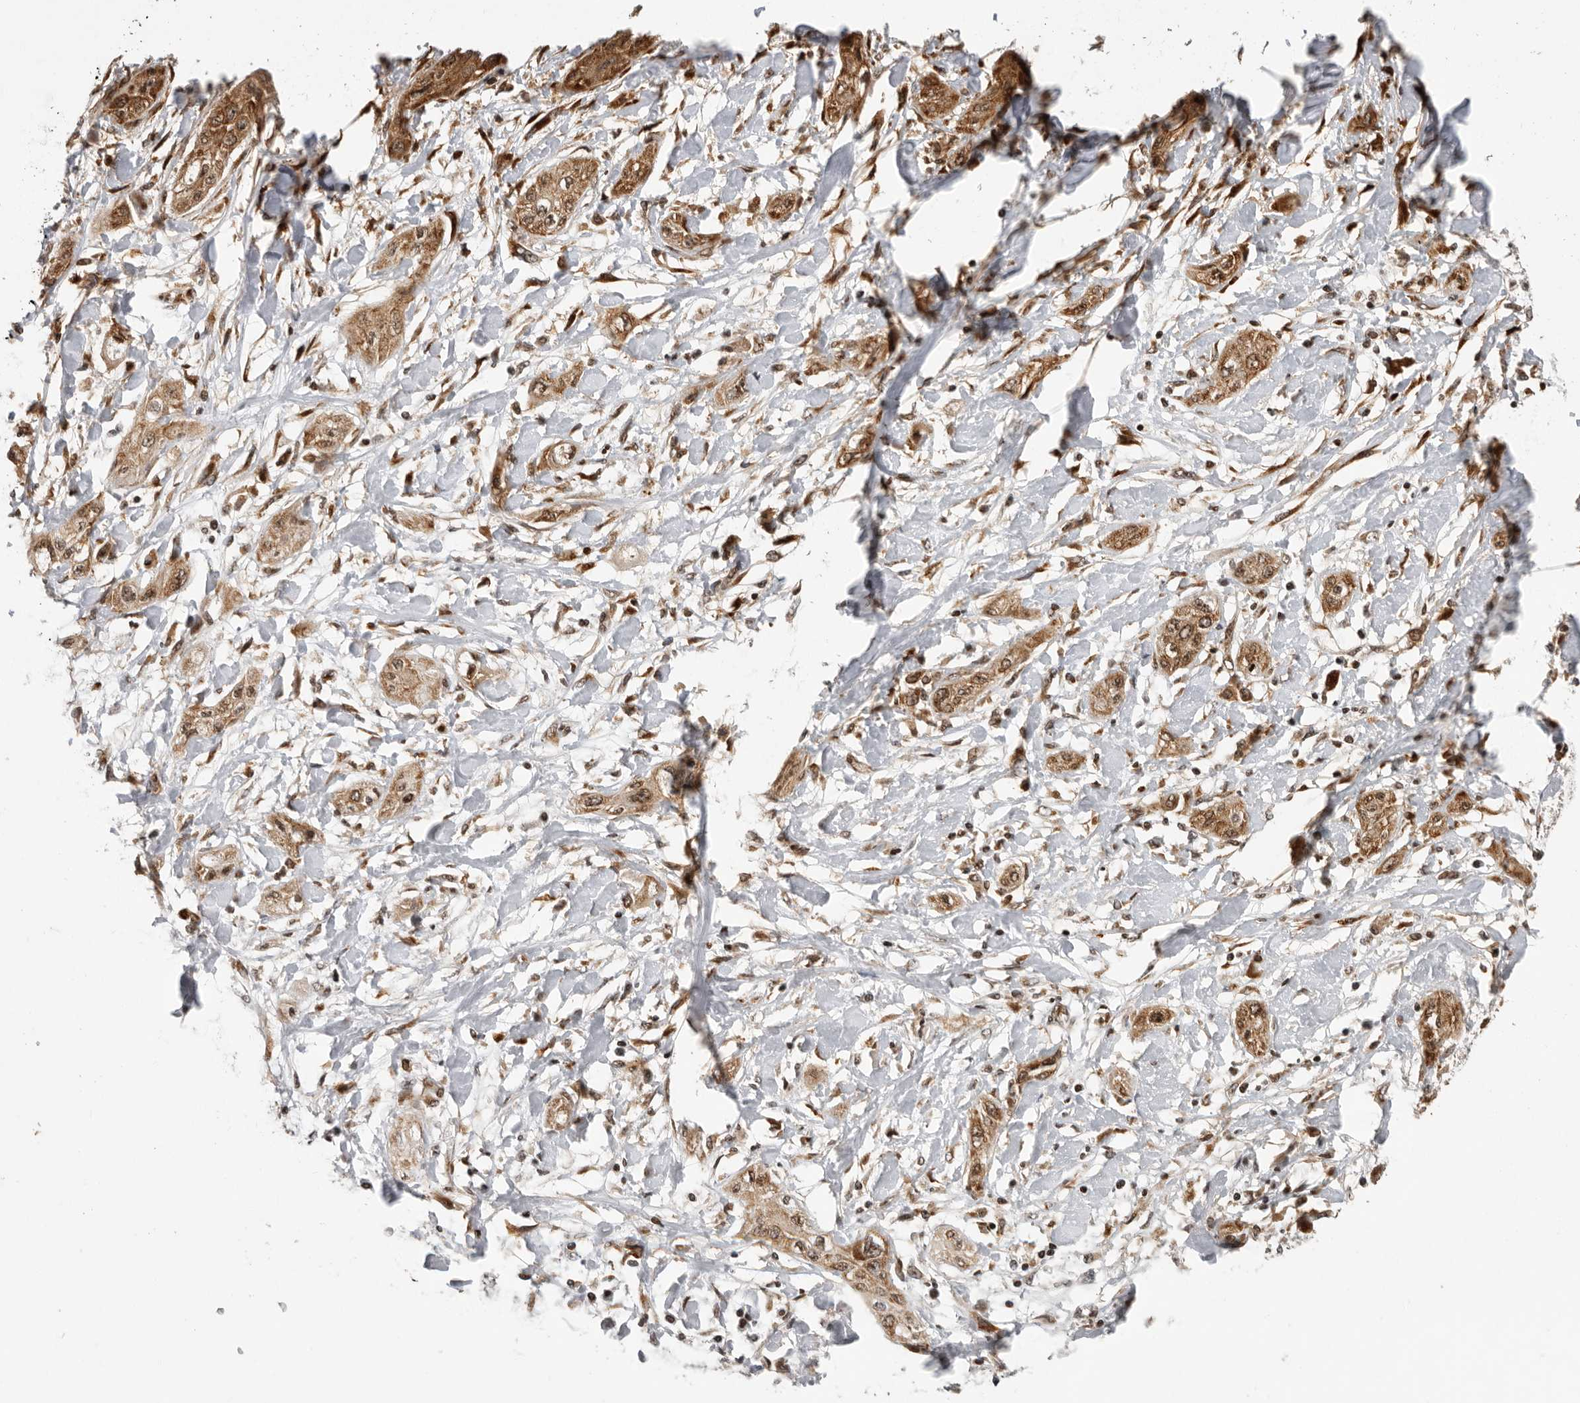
{"staining": {"intensity": "moderate", "quantity": ">75%", "location": "cytoplasmic/membranous,nuclear"}, "tissue": "lung cancer", "cell_type": "Tumor cells", "image_type": "cancer", "snomed": [{"axis": "morphology", "description": "Squamous cell carcinoma, NOS"}, {"axis": "topography", "description": "Lung"}], "caption": "Tumor cells exhibit medium levels of moderate cytoplasmic/membranous and nuclear staining in about >75% of cells in lung cancer. (DAB IHC, brown staining for protein, blue staining for nuclei).", "gene": "FZD3", "patient": {"sex": "female", "age": 47}}